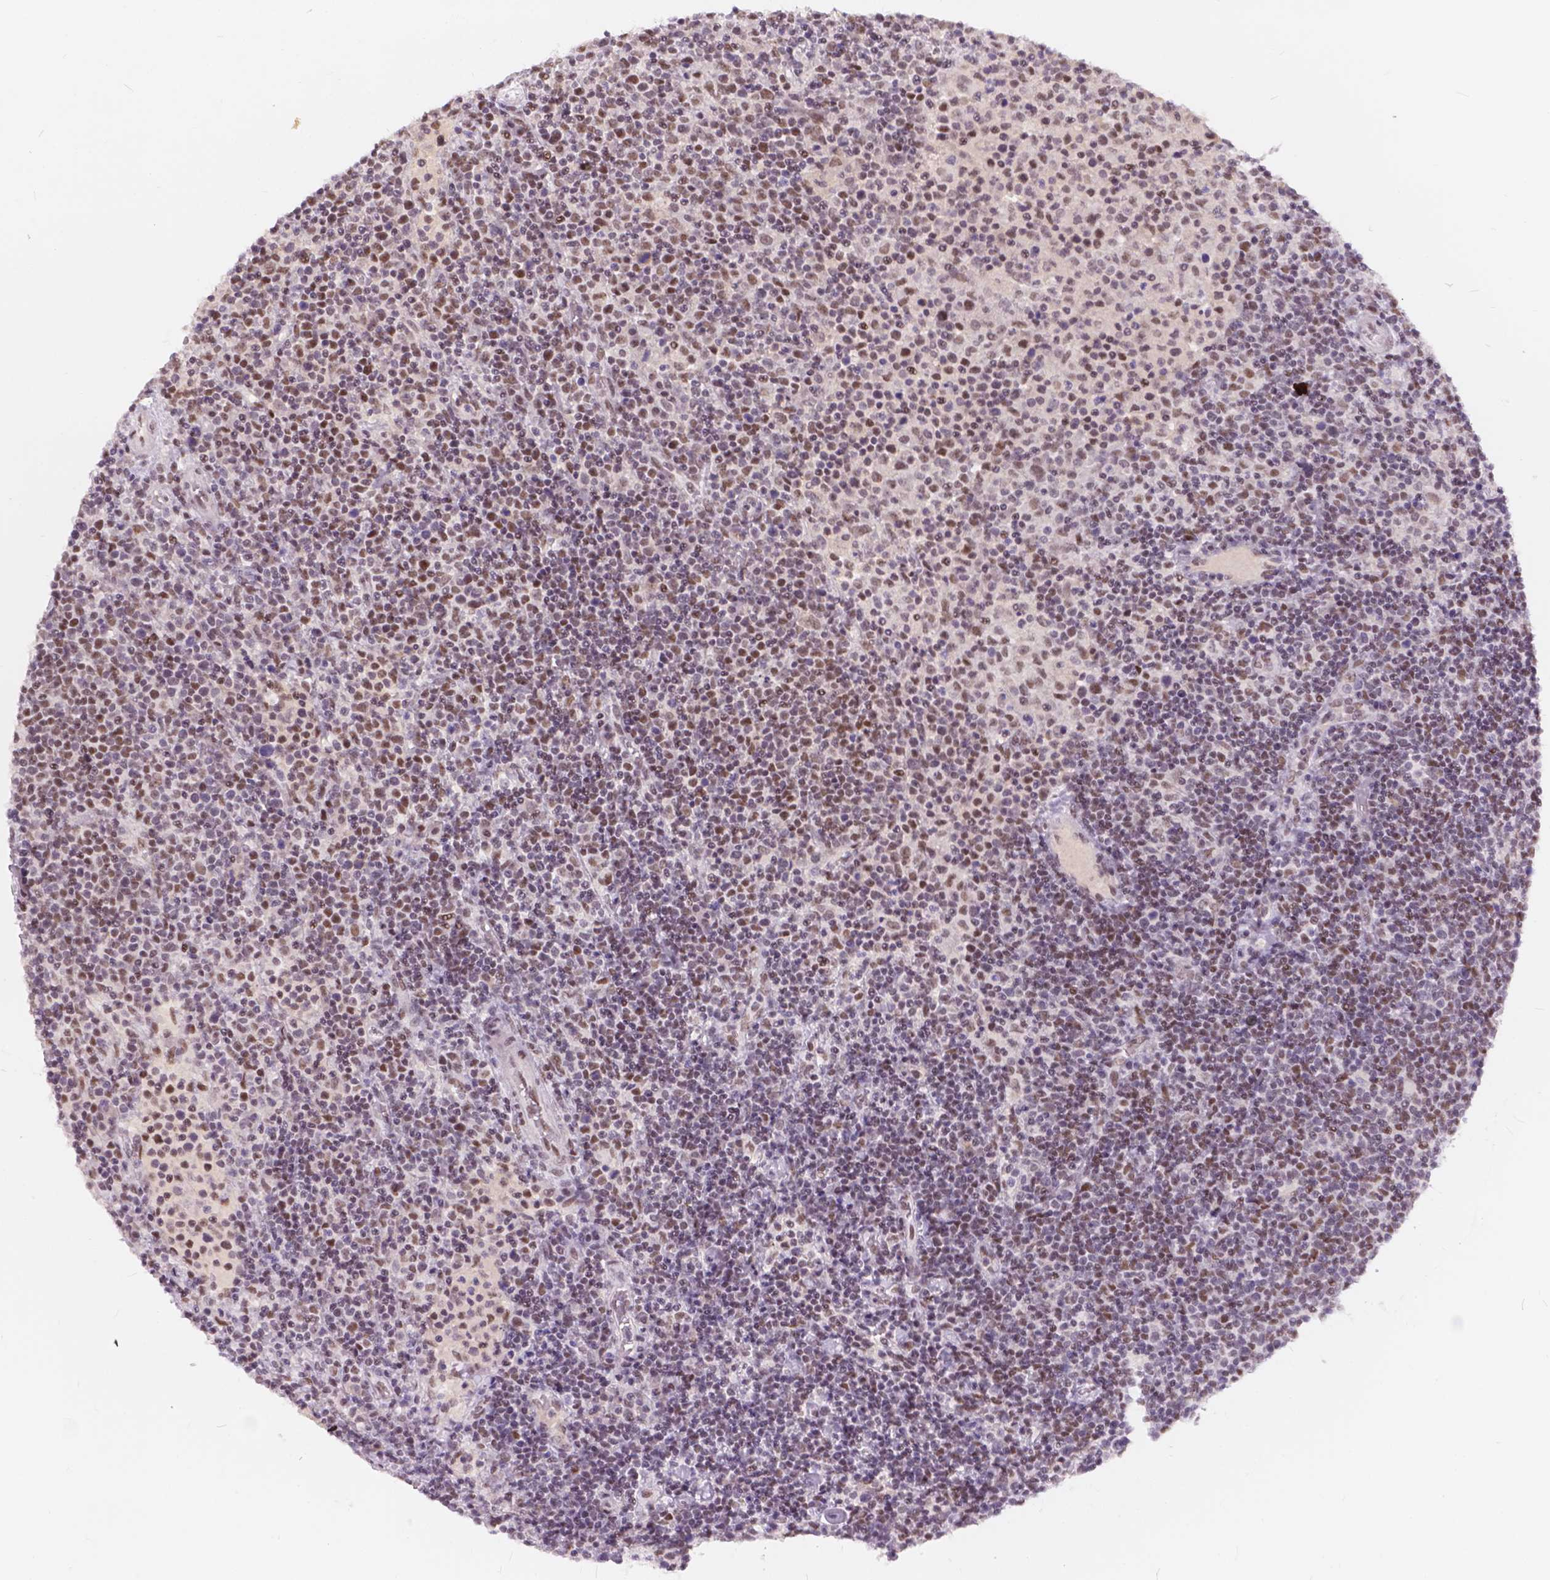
{"staining": {"intensity": "weak", "quantity": ">75%", "location": "nuclear"}, "tissue": "lymphoma", "cell_type": "Tumor cells", "image_type": "cancer", "snomed": [{"axis": "morphology", "description": "Malignant lymphoma, non-Hodgkin's type, High grade"}, {"axis": "topography", "description": "Lymph node"}], "caption": "Immunohistochemical staining of lymphoma demonstrates low levels of weak nuclear protein positivity in about >75% of tumor cells.", "gene": "FAM53A", "patient": {"sex": "male", "age": 61}}